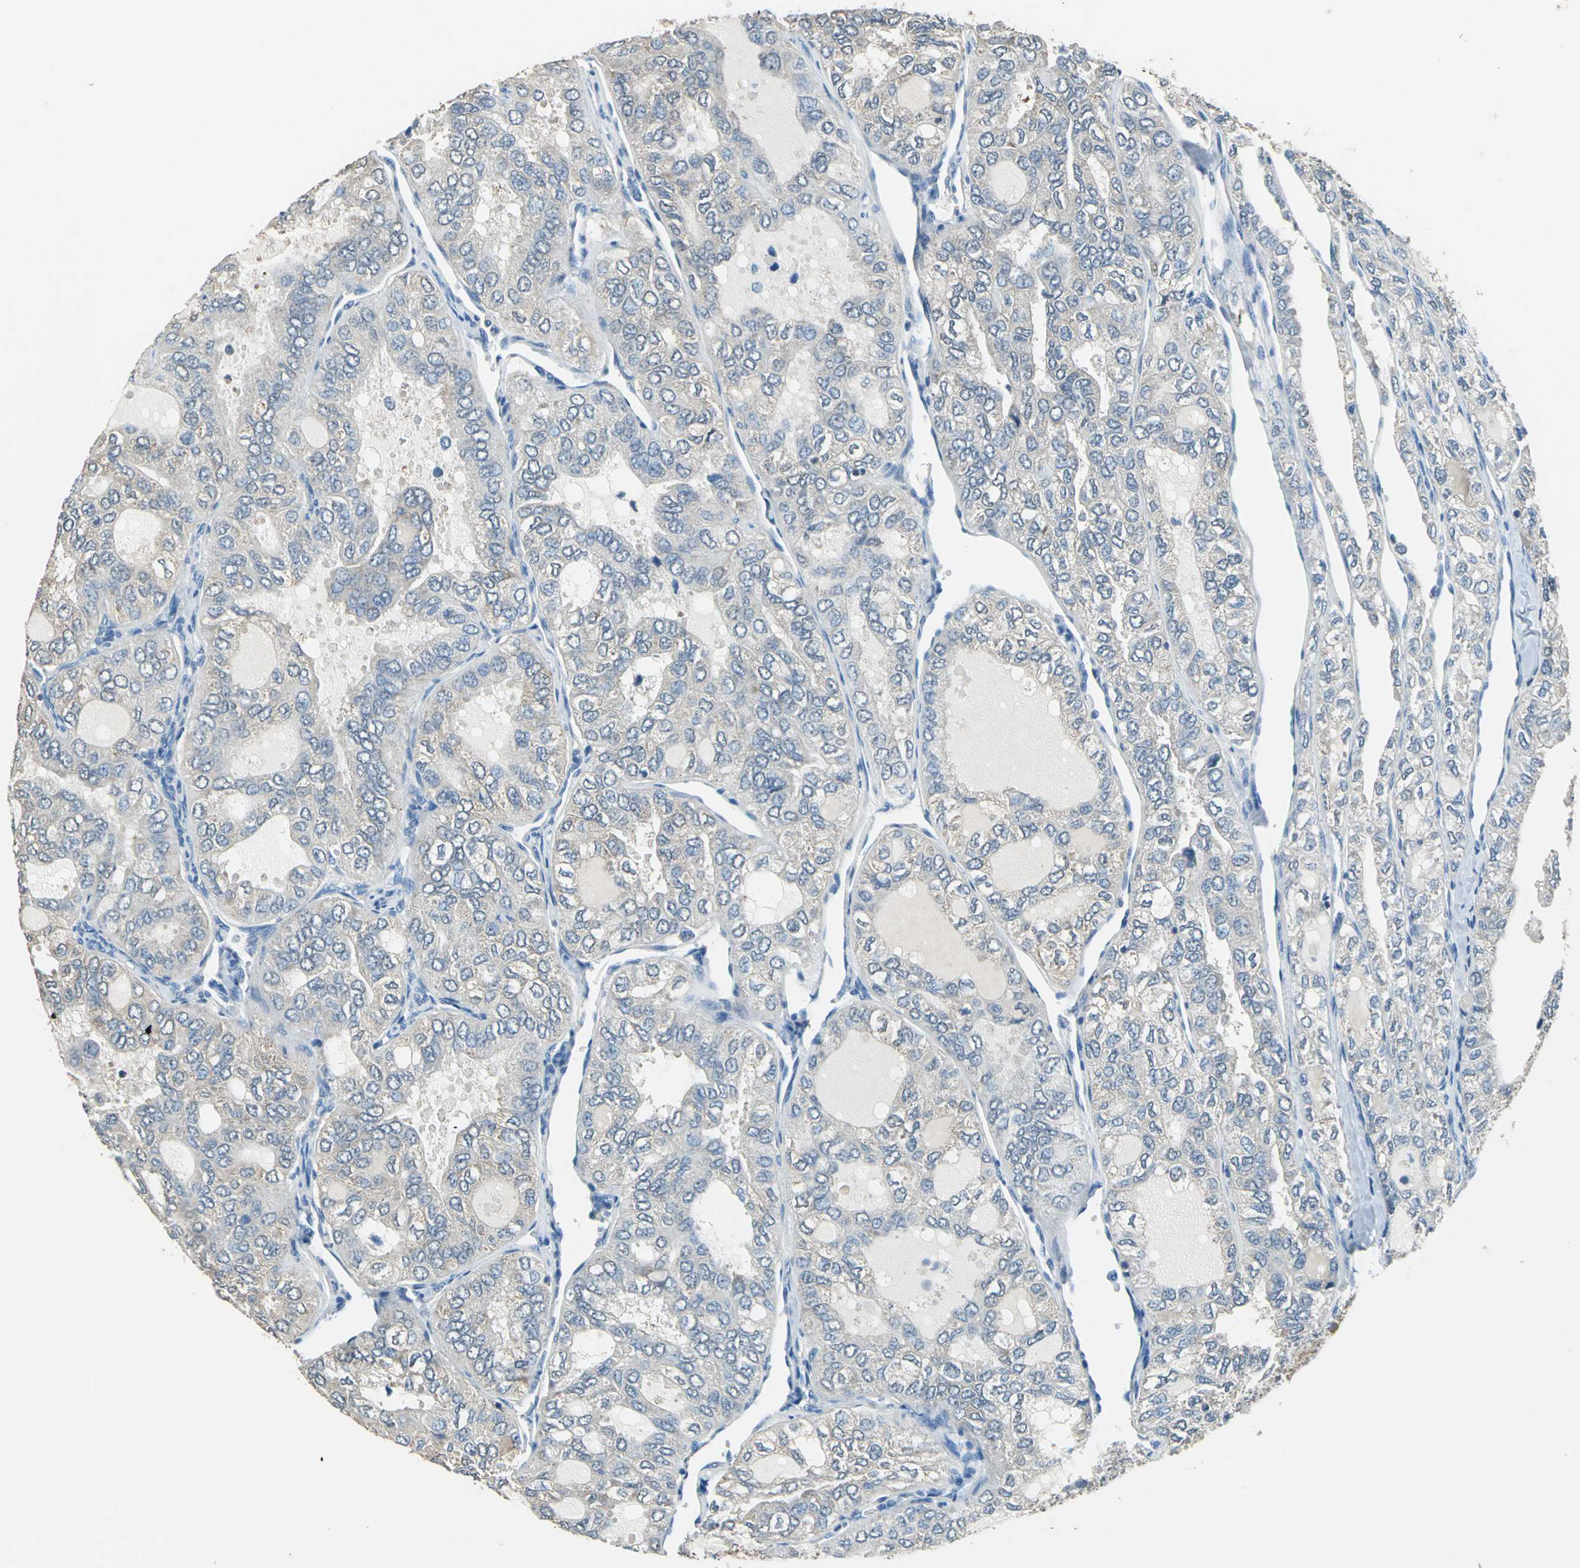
{"staining": {"intensity": "weak", "quantity": "<25%", "location": "cytoplasmic/membranous"}, "tissue": "thyroid cancer", "cell_type": "Tumor cells", "image_type": "cancer", "snomed": [{"axis": "morphology", "description": "Follicular adenoma carcinoma, NOS"}, {"axis": "topography", "description": "Thyroid gland"}], "caption": "Immunohistochemistry (IHC) photomicrograph of human follicular adenoma carcinoma (thyroid) stained for a protein (brown), which demonstrates no staining in tumor cells. (Brightfield microscopy of DAB immunohistochemistry (IHC) at high magnification).", "gene": "PRKCA", "patient": {"sex": "male", "age": 75}}